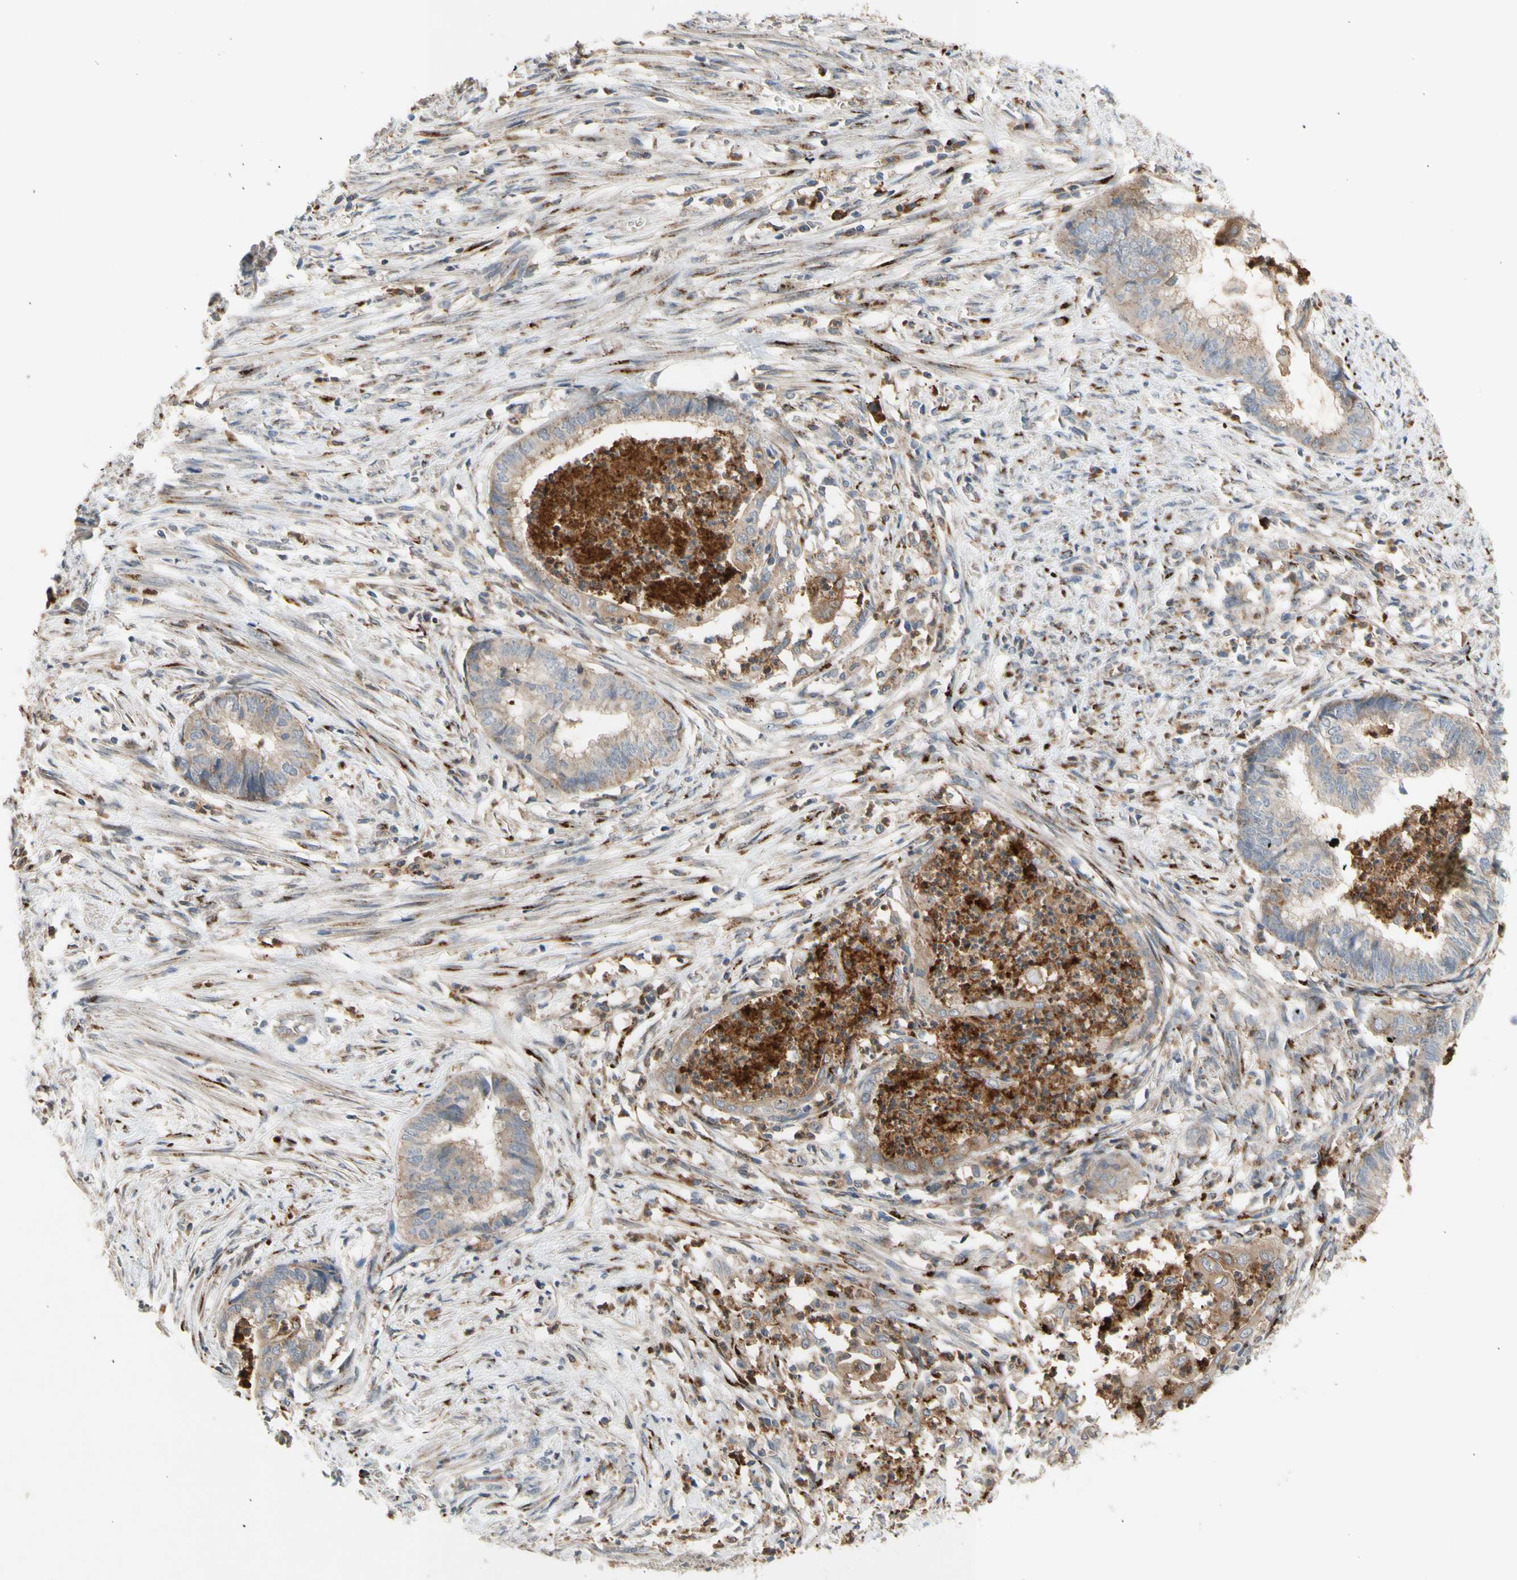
{"staining": {"intensity": "weak", "quantity": ">75%", "location": "cytoplasmic/membranous"}, "tissue": "endometrial cancer", "cell_type": "Tumor cells", "image_type": "cancer", "snomed": [{"axis": "morphology", "description": "Necrosis, NOS"}, {"axis": "morphology", "description": "Adenocarcinoma, NOS"}, {"axis": "topography", "description": "Endometrium"}], "caption": "Human endometrial cancer stained with a protein marker reveals weak staining in tumor cells.", "gene": "GALNT5", "patient": {"sex": "female", "age": 79}}